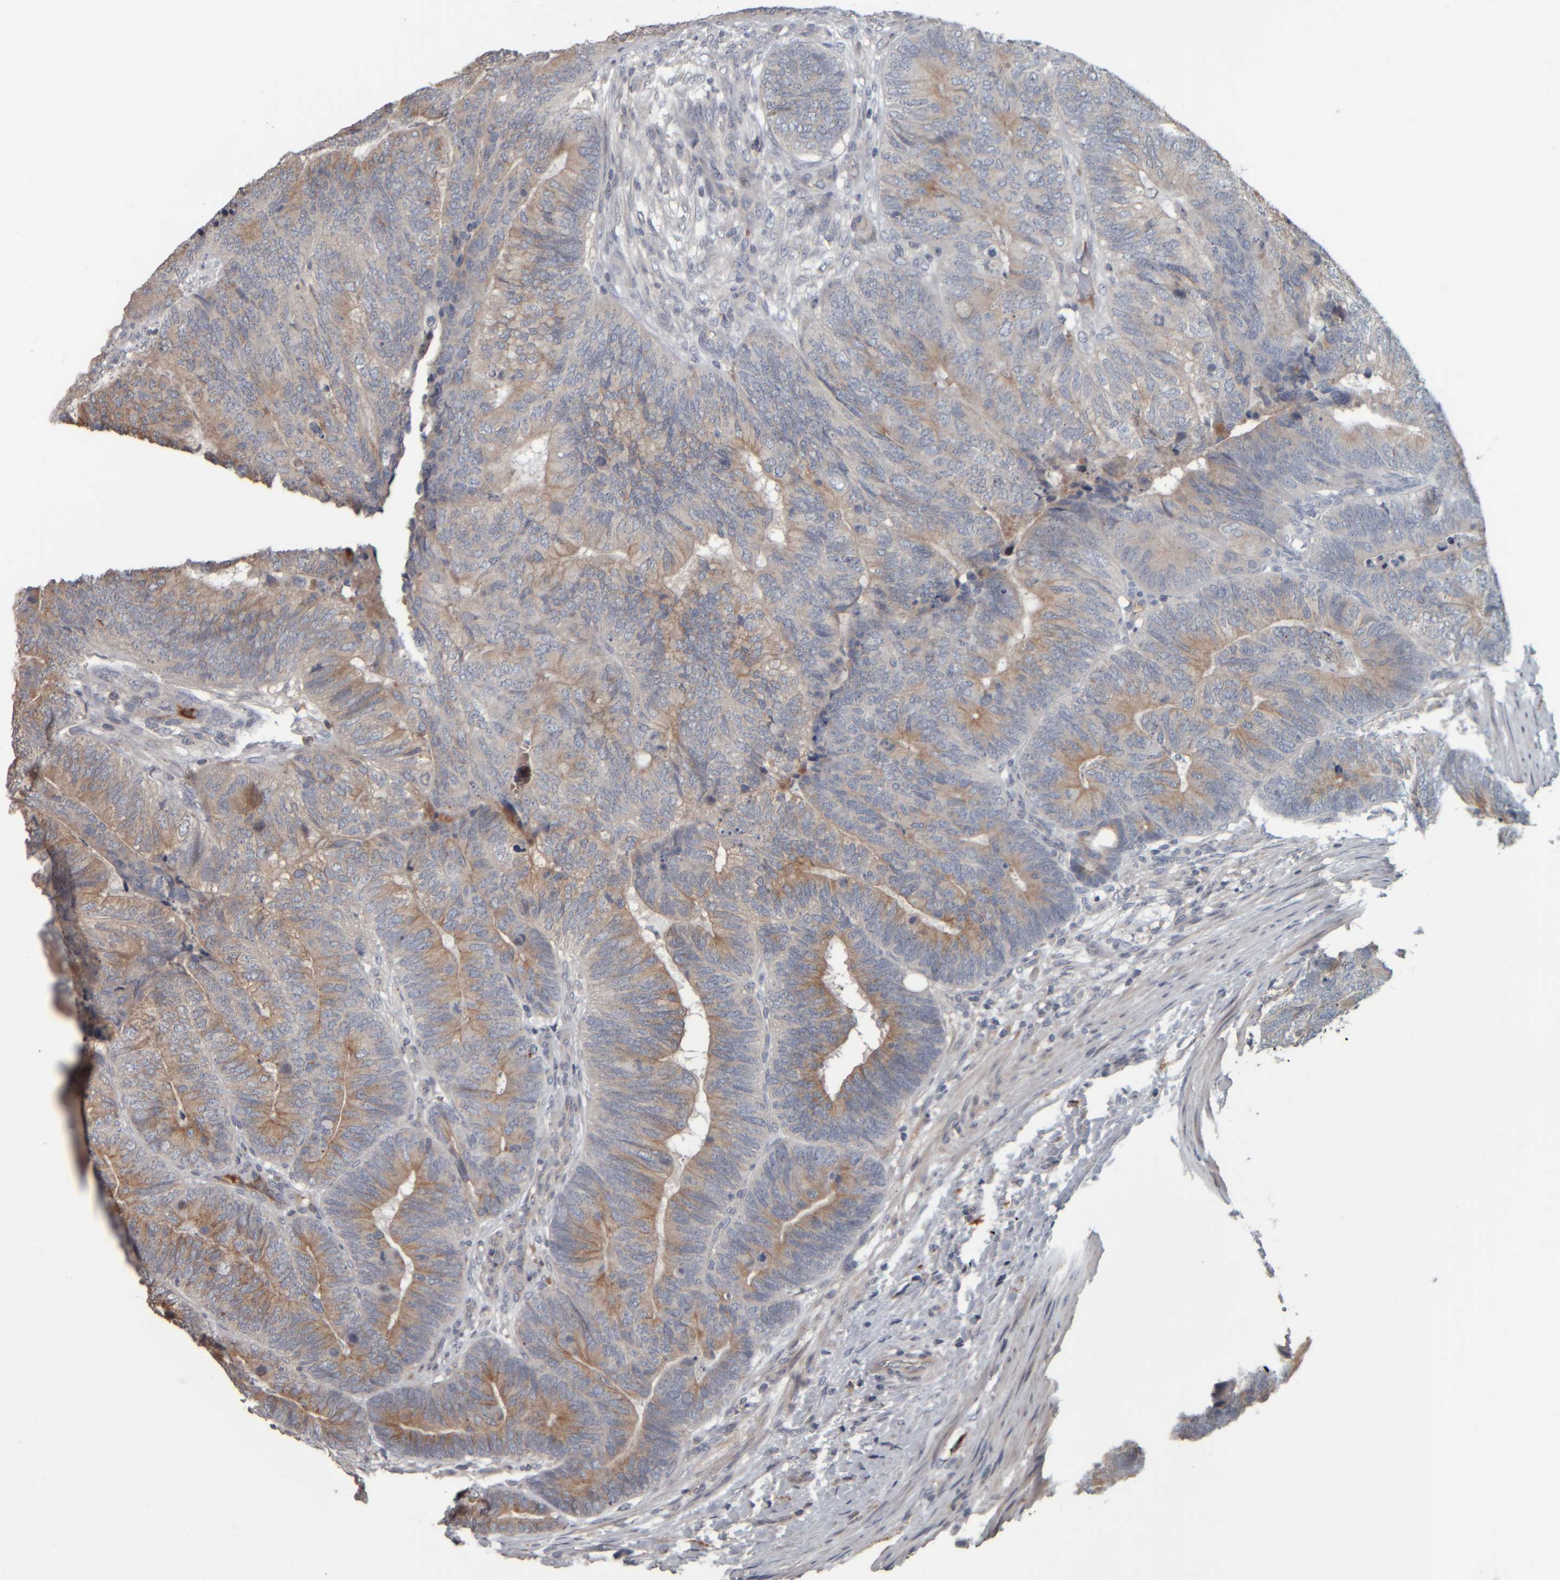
{"staining": {"intensity": "moderate", "quantity": "25%-75%", "location": "cytoplasmic/membranous"}, "tissue": "colorectal cancer", "cell_type": "Tumor cells", "image_type": "cancer", "snomed": [{"axis": "morphology", "description": "Adenocarcinoma, NOS"}, {"axis": "topography", "description": "Colon"}], "caption": "Protein staining exhibits moderate cytoplasmic/membranous staining in approximately 25%-75% of tumor cells in colorectal cancer (adenocarcinoma). The protein is shown in brown color, while the nuclei are stained blue.", "gene": "CAVIN4", "patient": {"sex": "female", "age": 67}}